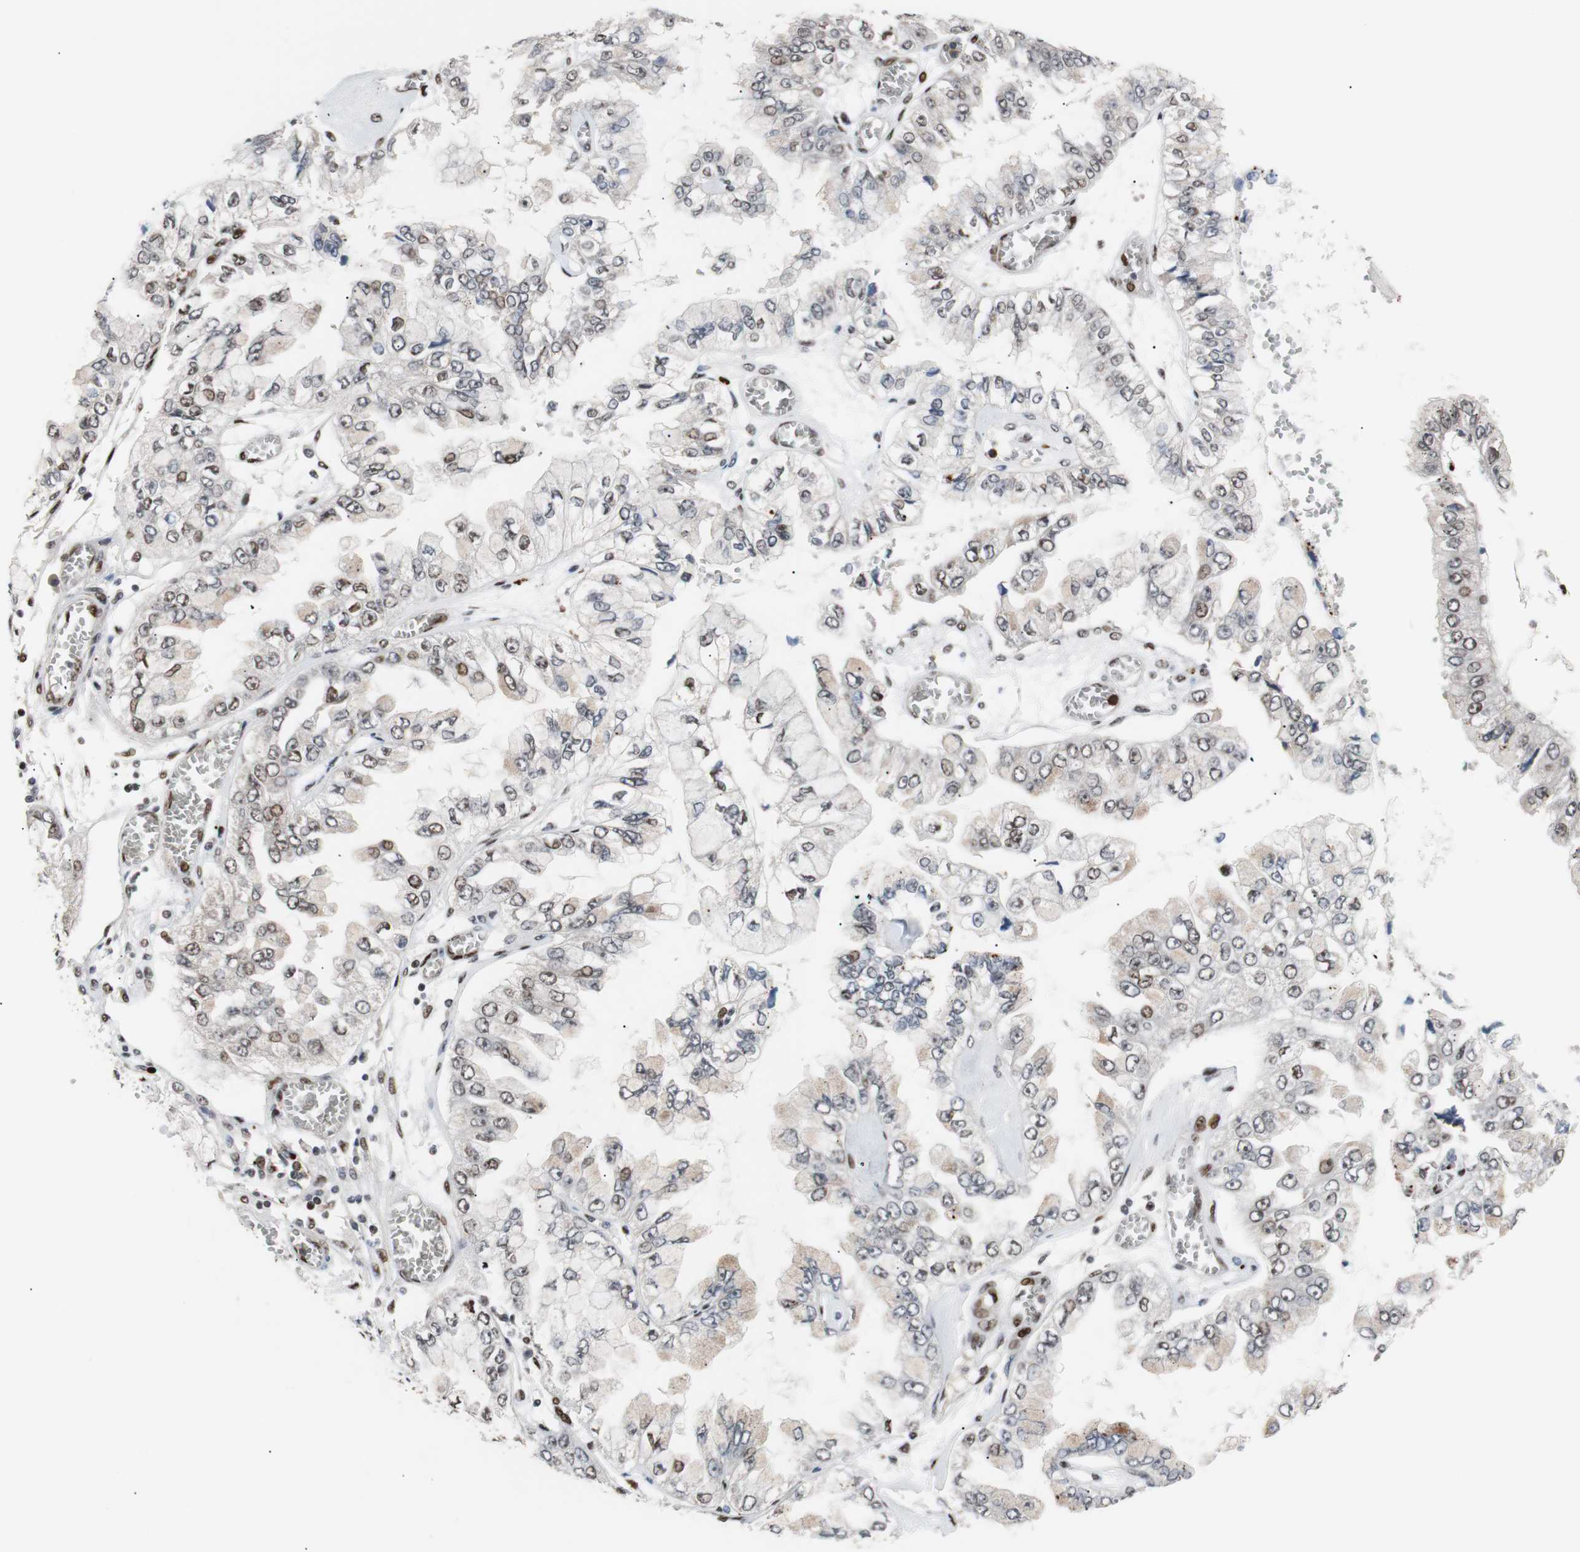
{"staining": {"intensity": "moderate", "quantity": "25%-75%", "location": "nuclear"}, "tissue": "liver cancer", "cell_type": "Tumor cells", "image_type": "cancer", "snomed": [{"axis": "morphology", "description": "Cholangiocarcinoma"}, {"axis": "topography", "description": "Liver"}], "caption": "Immunohistochemical staining of human liver cancer reveals moderate nuclear protein positivity in approximately 25%-75% of tumor cells.", "gene": "NBL1", "patient": {"sex": "female", "age": 79}}